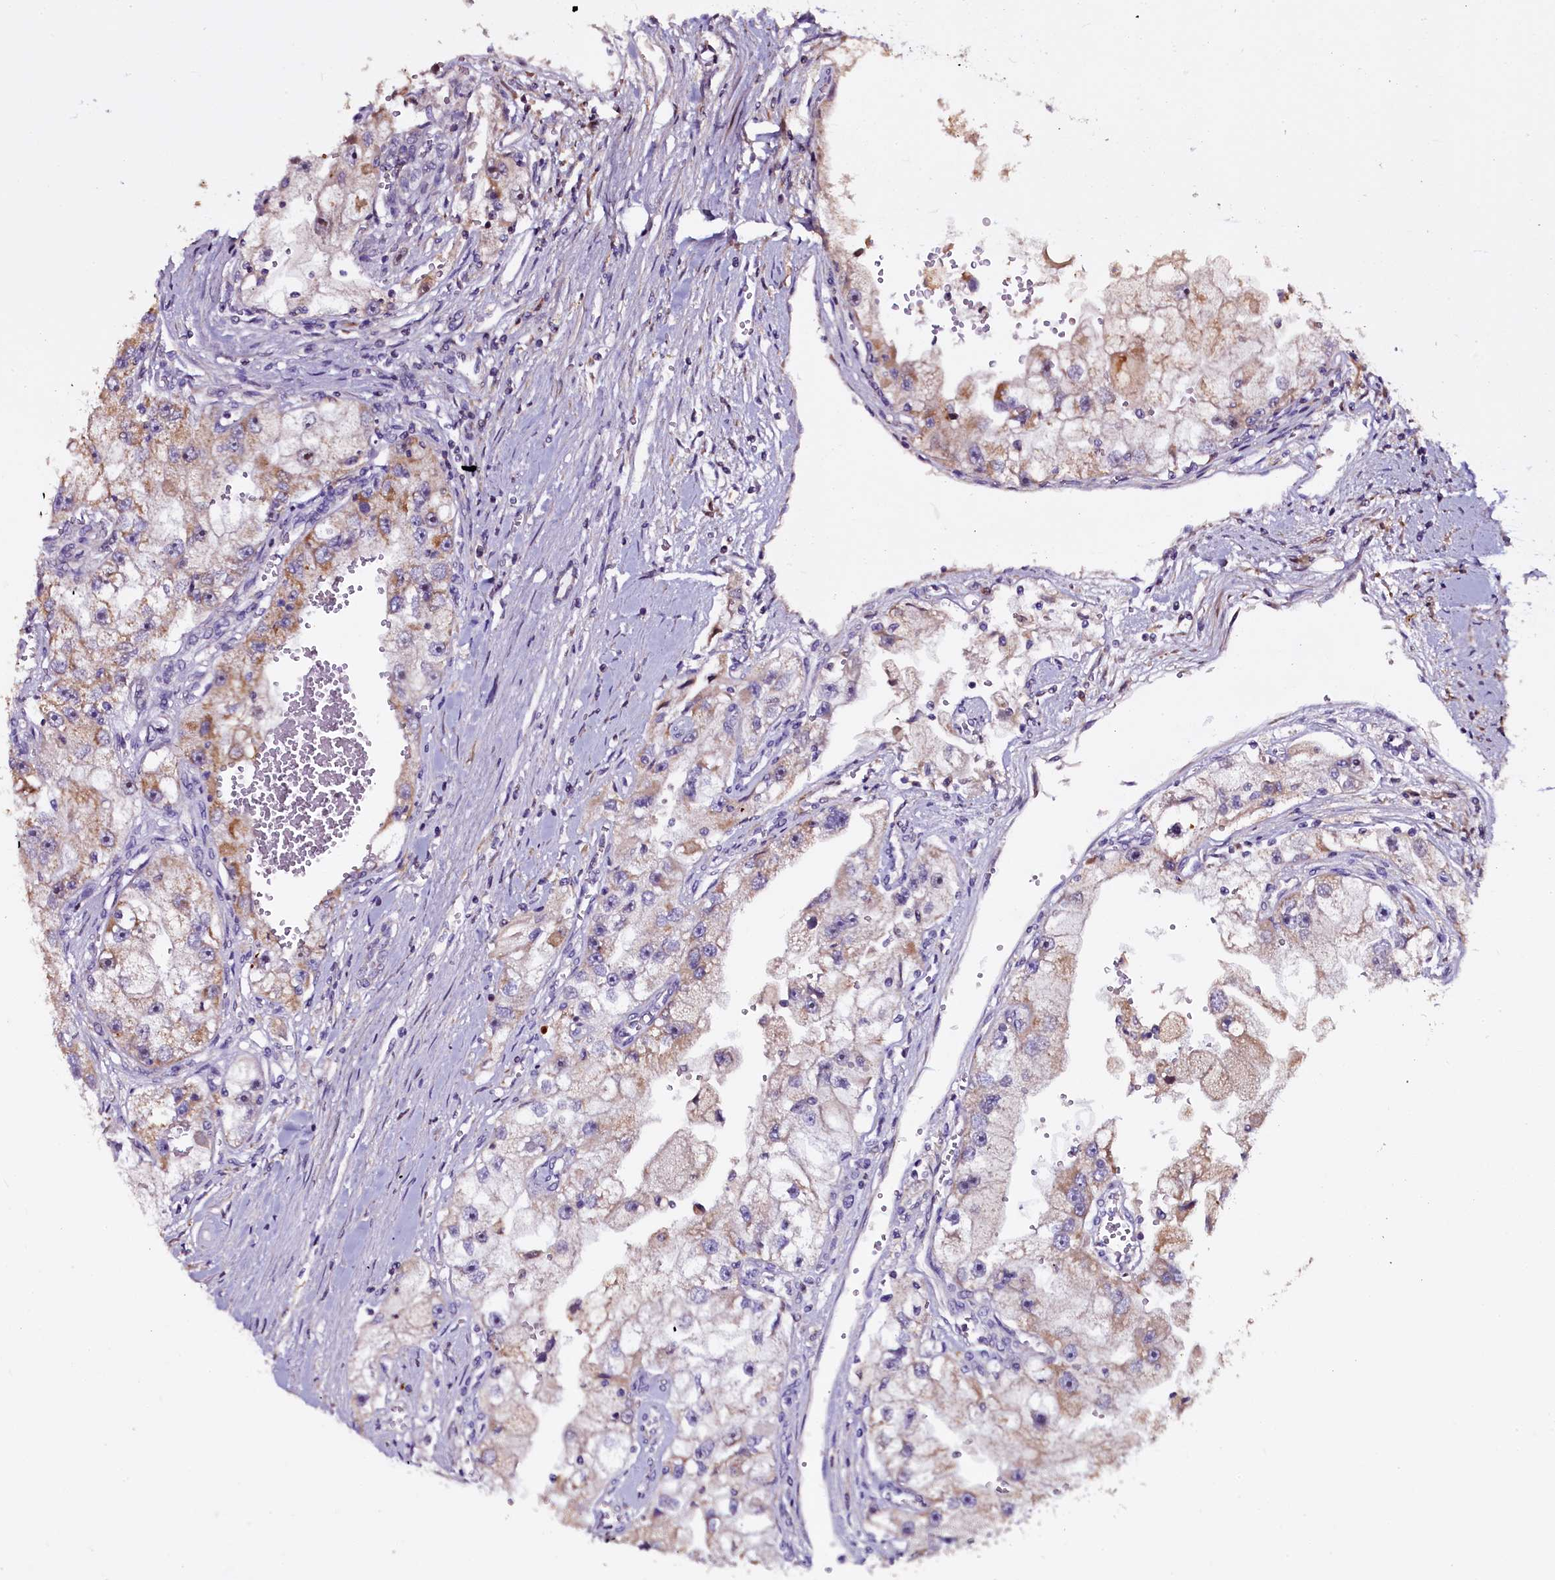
{"staining": {"intensity": "moderate", "quantity": "<25%", "location": "cytoplasmic/membranous"}, "tissue": "renal cancer", "cell_type": "Tumor cells", "image_type": "cancer", "snomed": [{"axis": "morphology", "description": "Adenocarcinoma, NOS"}, {"axis": "topography", "description": "Kidney"}], "caption": "Immunohistochemical staining of human renal cancer displays low levels of moderate cytoplasmic/membranous expression in about <25% of tumor cells.", "gene": "NAA80", "patient": {"sex": "male", "age": 63}}